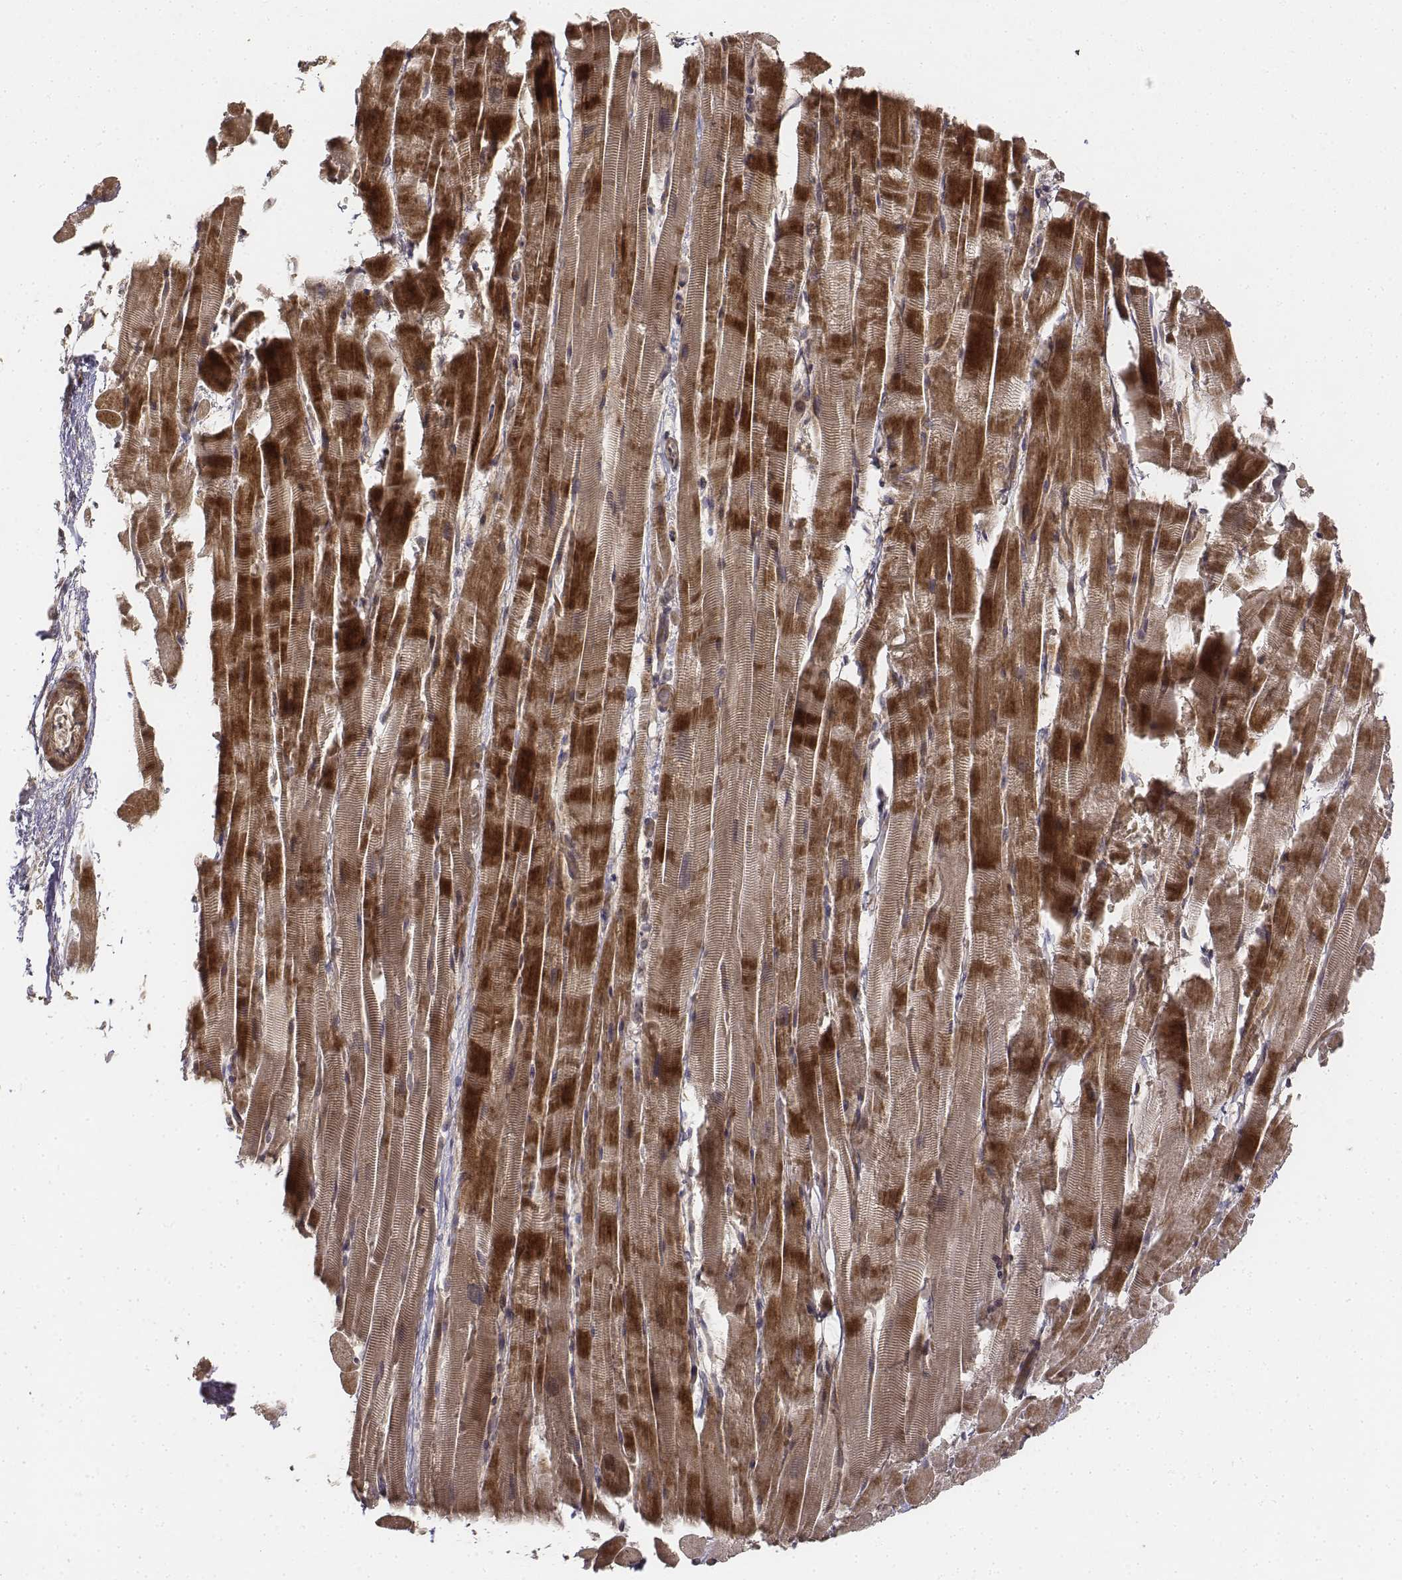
{"staining": {"intensity": "moderate", "quantity": ">75%", "location": "cytoplasmic/membranous"}, "tissue": "heart muscle", "cell_type": "Cardiomyocytes", "image_type": "normal", "snomed": [{"axis": "morphology", "description": "Normal tissue, NOS"}, {"axis": "topography", "description": "Heart"}], "caption": "Cardiomyocytes display medium levels of moderate cytoplasmic/membranous staining in about >75% of cells in normal human heart muscle. The staining was performed using DAB (3,3'-diaminobenzidine) to visualize the protein expression in brown, while the nuclei were stained in blue with hematoxylin (Magnification: 20x).", "gene": "FBXO21", "patient": {"sex": "male", "age": 37}}